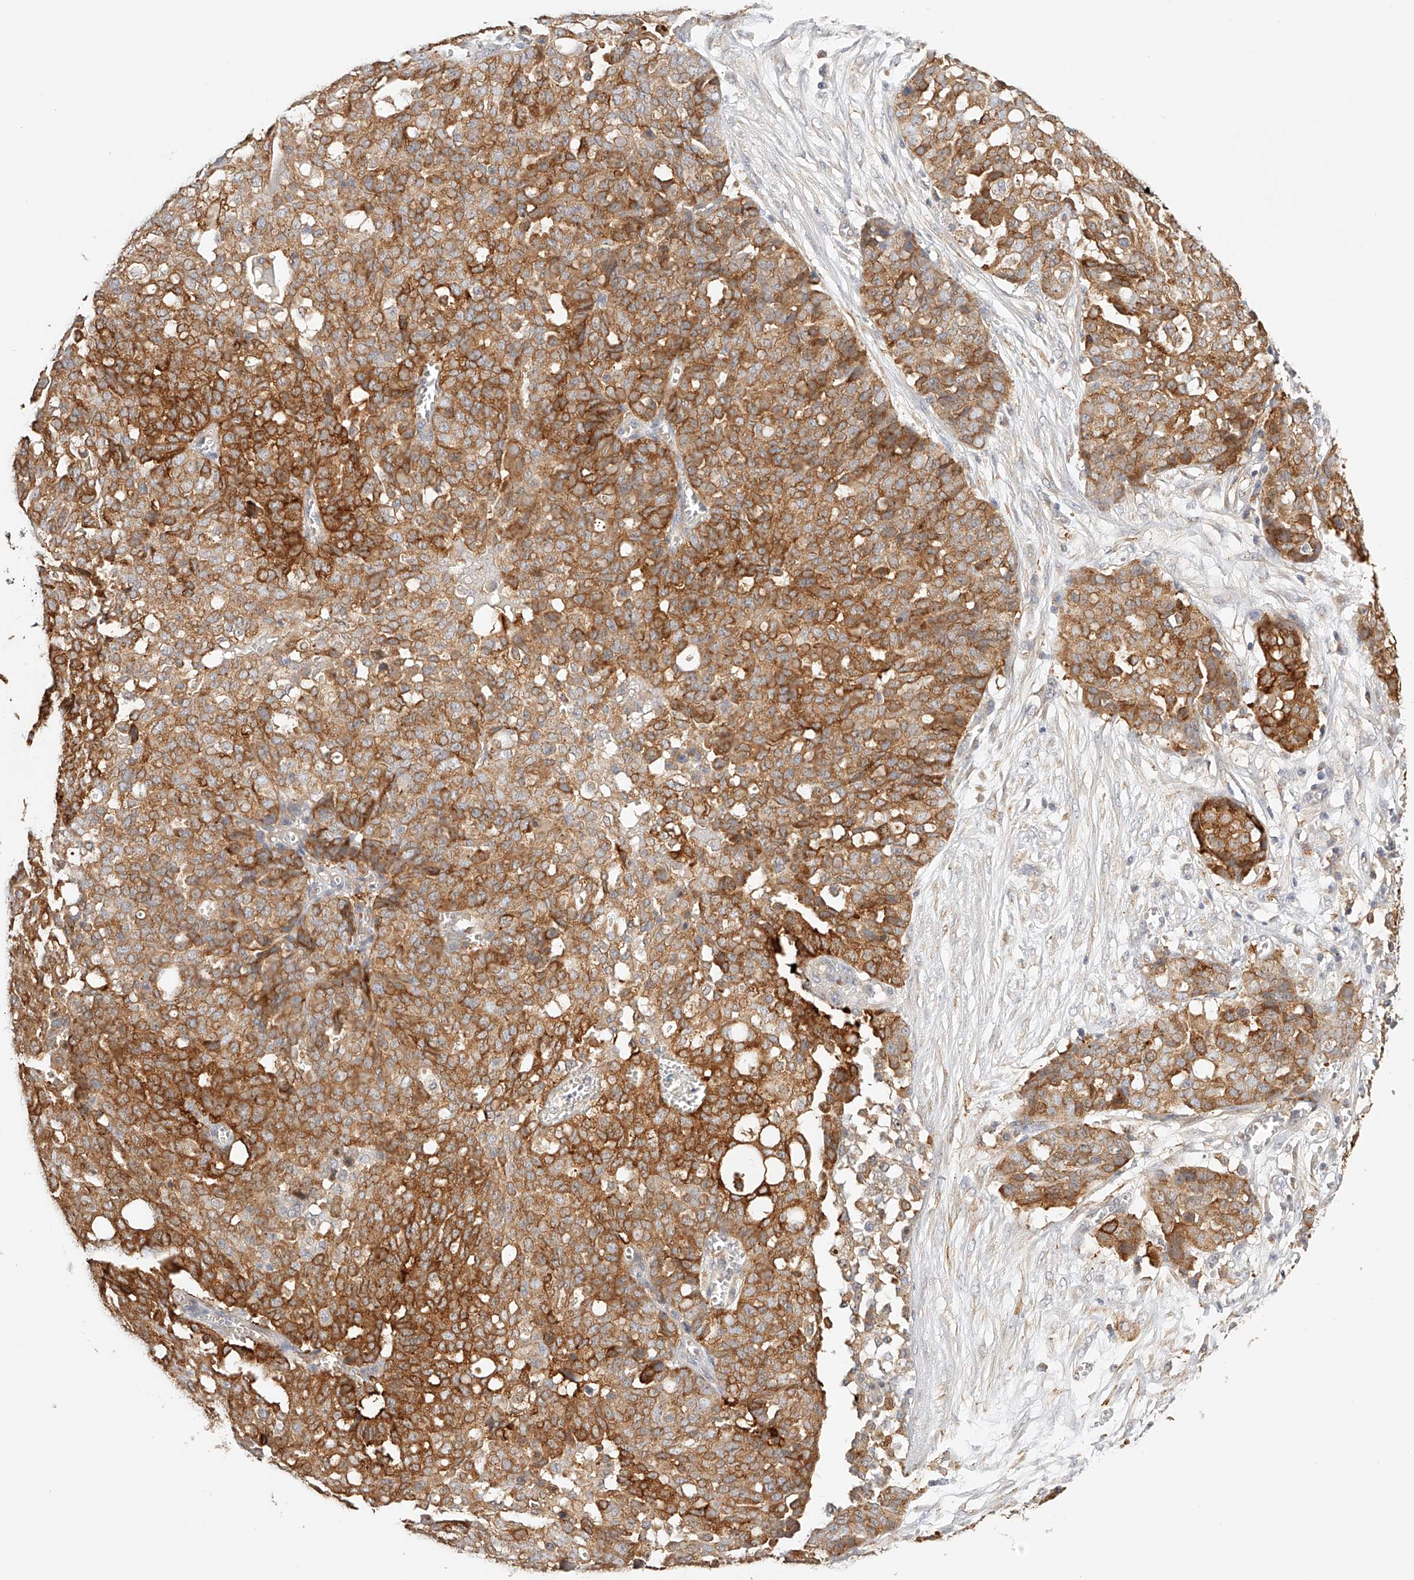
{"staining": {"intensity": "strong", "quantity": ">75%", "location": "cytoplasmic/membranous"}, "tissue": "ovarian cancer", "cell_type": "Tumor cells", "image_type": "cancer", "snomed": [{"axis": "morphology", "description": "Cystadenocarcinoma, serous, NOS"}, {"axis": "topography", "description": "Soft tissue"}, {"axis": "topography", "description": "Ovary"}], "caption": "Immunohistochemical staining of human serous cystadenocarcinoma (ovarian) exhibits high levels of strong cytoplasmic/membranous protein expression in about >75% of tumor cells. The protein of interest is stained brown, and the nuclei are stained in blue (DAB IHC with brightfield microscopy, high magnification).", "gene": "SYNC", "patient": {"sex": "female", "age": 57}}